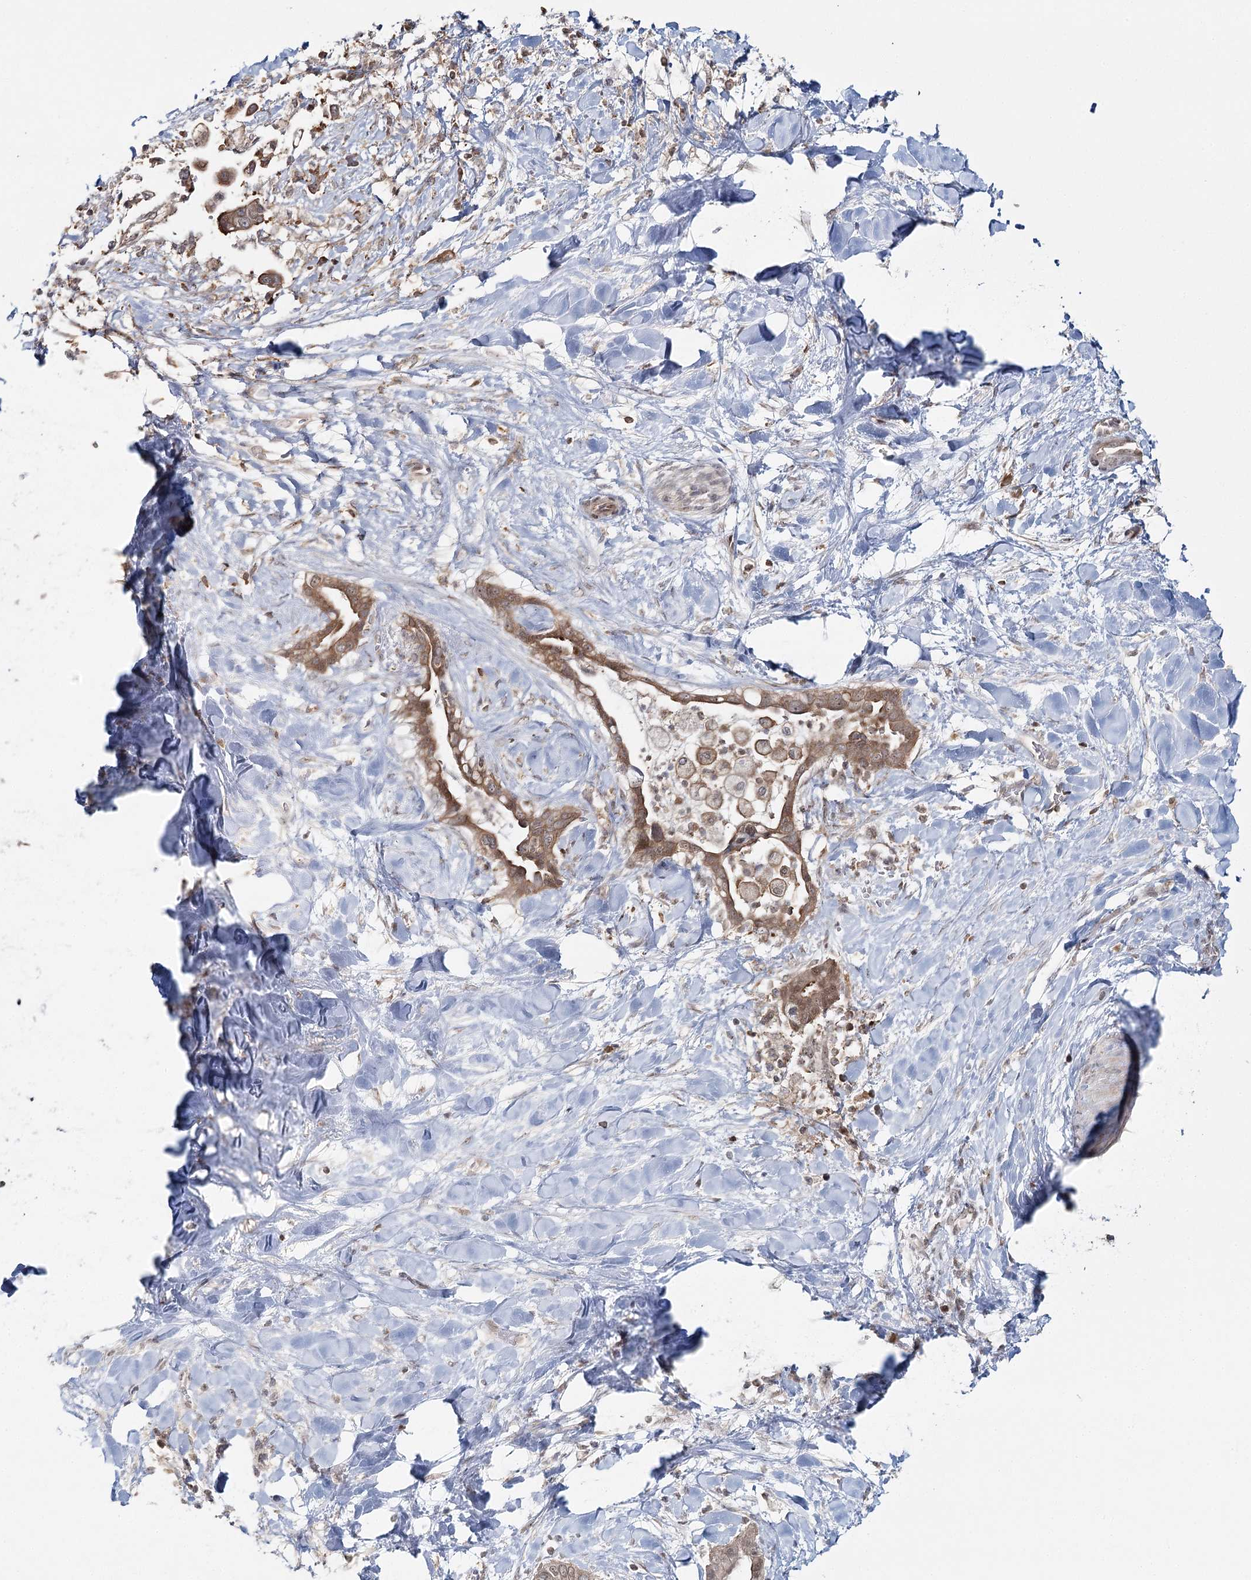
{"staining": {"intensity": "moderate", "quantity": ">75%", "location": "cytoplasmic/membranous"}, "tissue": "liver cancer", "cell_type": "Tumor cells", "image_type": "cancer", "snomed": [{"axis": "morphology", "description": "Cholangiocarcinoma"}, {"axis": "topography", "description": "Liver"}], "caption": "Protein staining of liver cancer tissue displays moderate cytoplasmic/membranous expression in about >75% of tumor cells.", "gene": "FAM120B", "patient": {"sex": "female", "age": 54}}